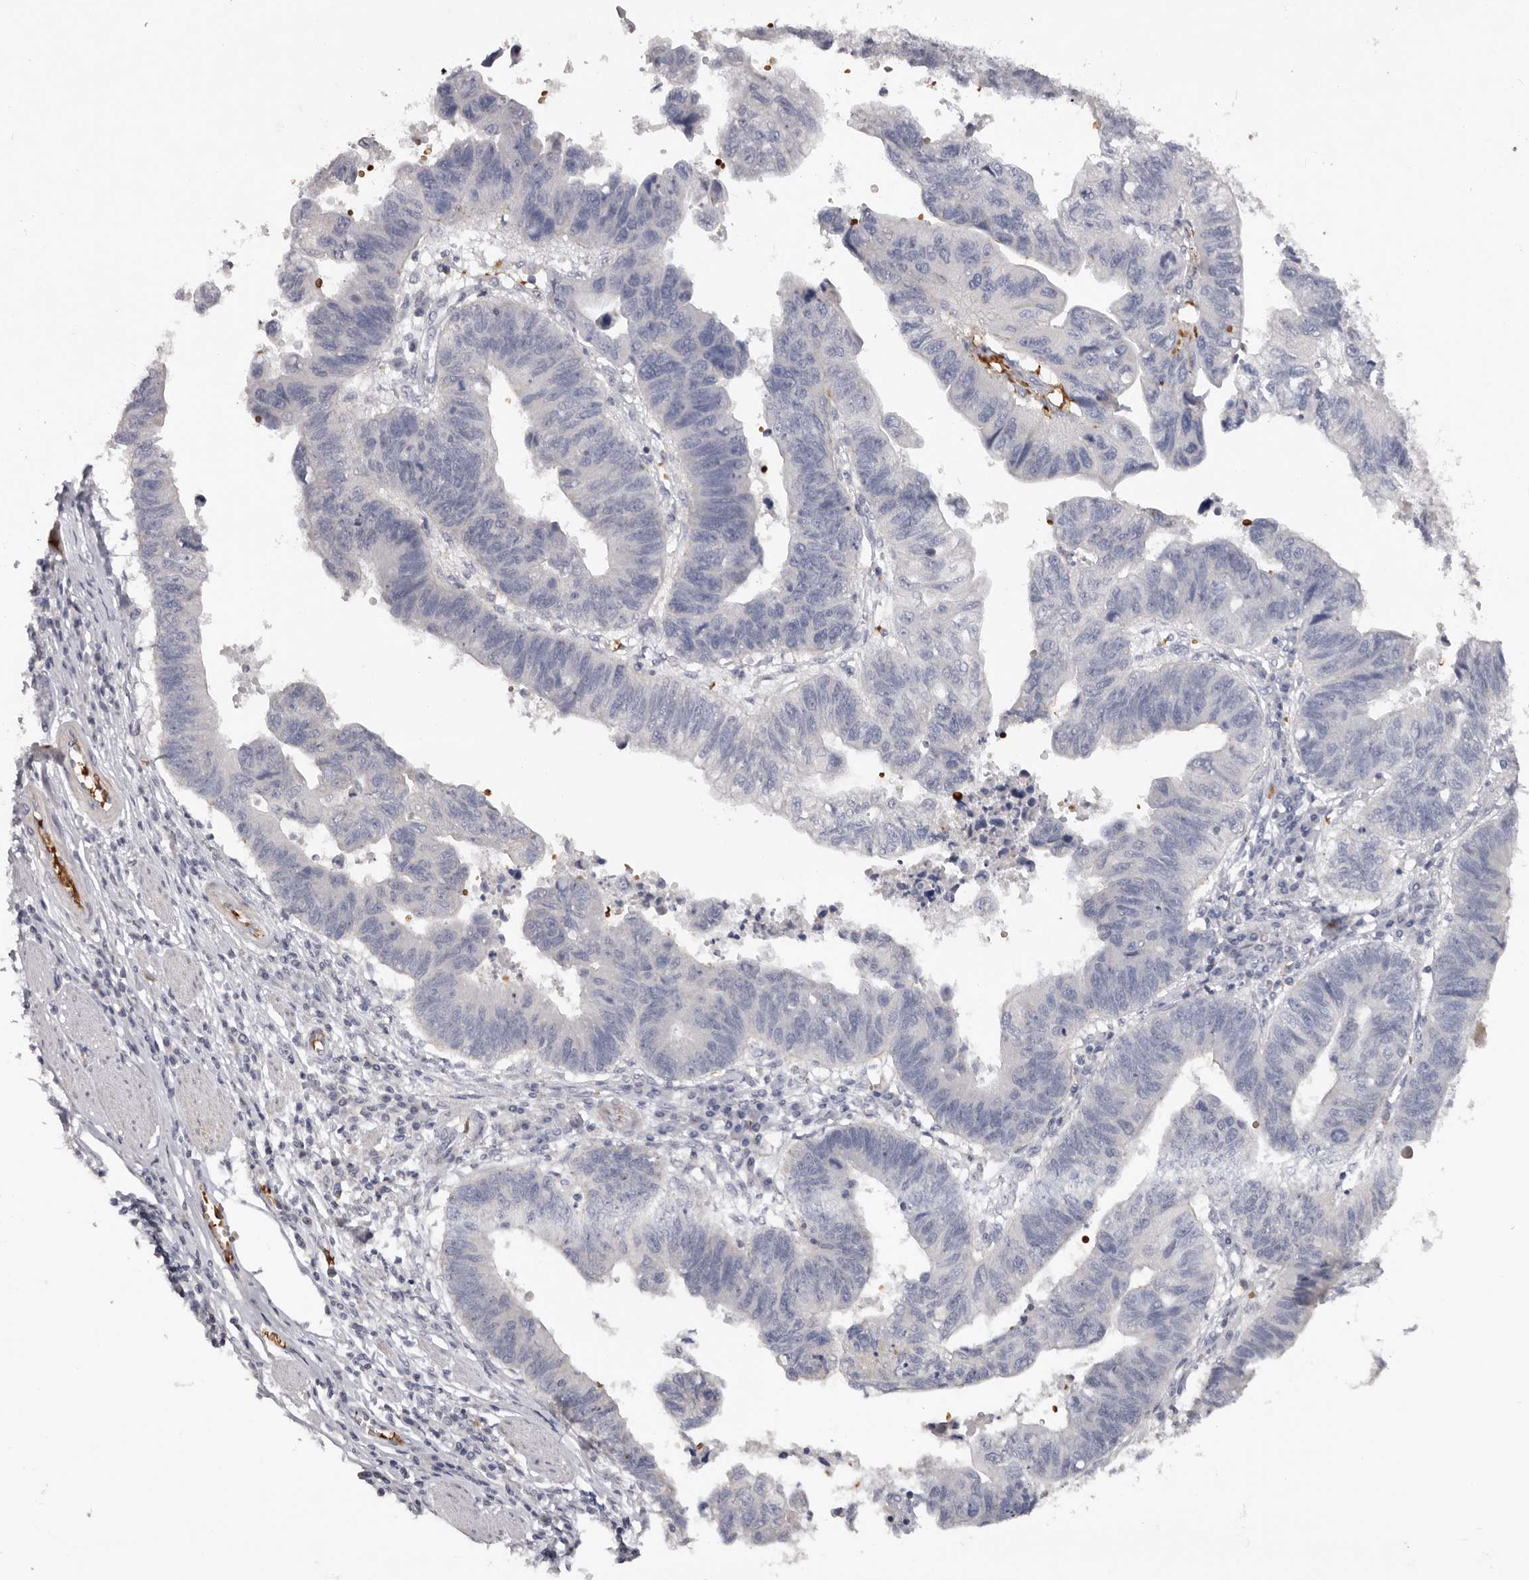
{"staining": {"intensity": "negative", "quantity": "none", "location": "none"}, "tissue": "stomach cancer", "cell_type": "Tumor cells", "image_type": "cancer", "snomed": [{"axis": "morphology", "description": "Adenocarcinoma, NOS"}, {"axis": "topography", "description": "Stomach"}], "caption": "High power microscopy photomicrograph of an IHC image of adenocarcinoma (stomach), revealing no significant staining in tumor cells.", "gene": "TNR", "patient": {"sex": "male", "age": 59}}